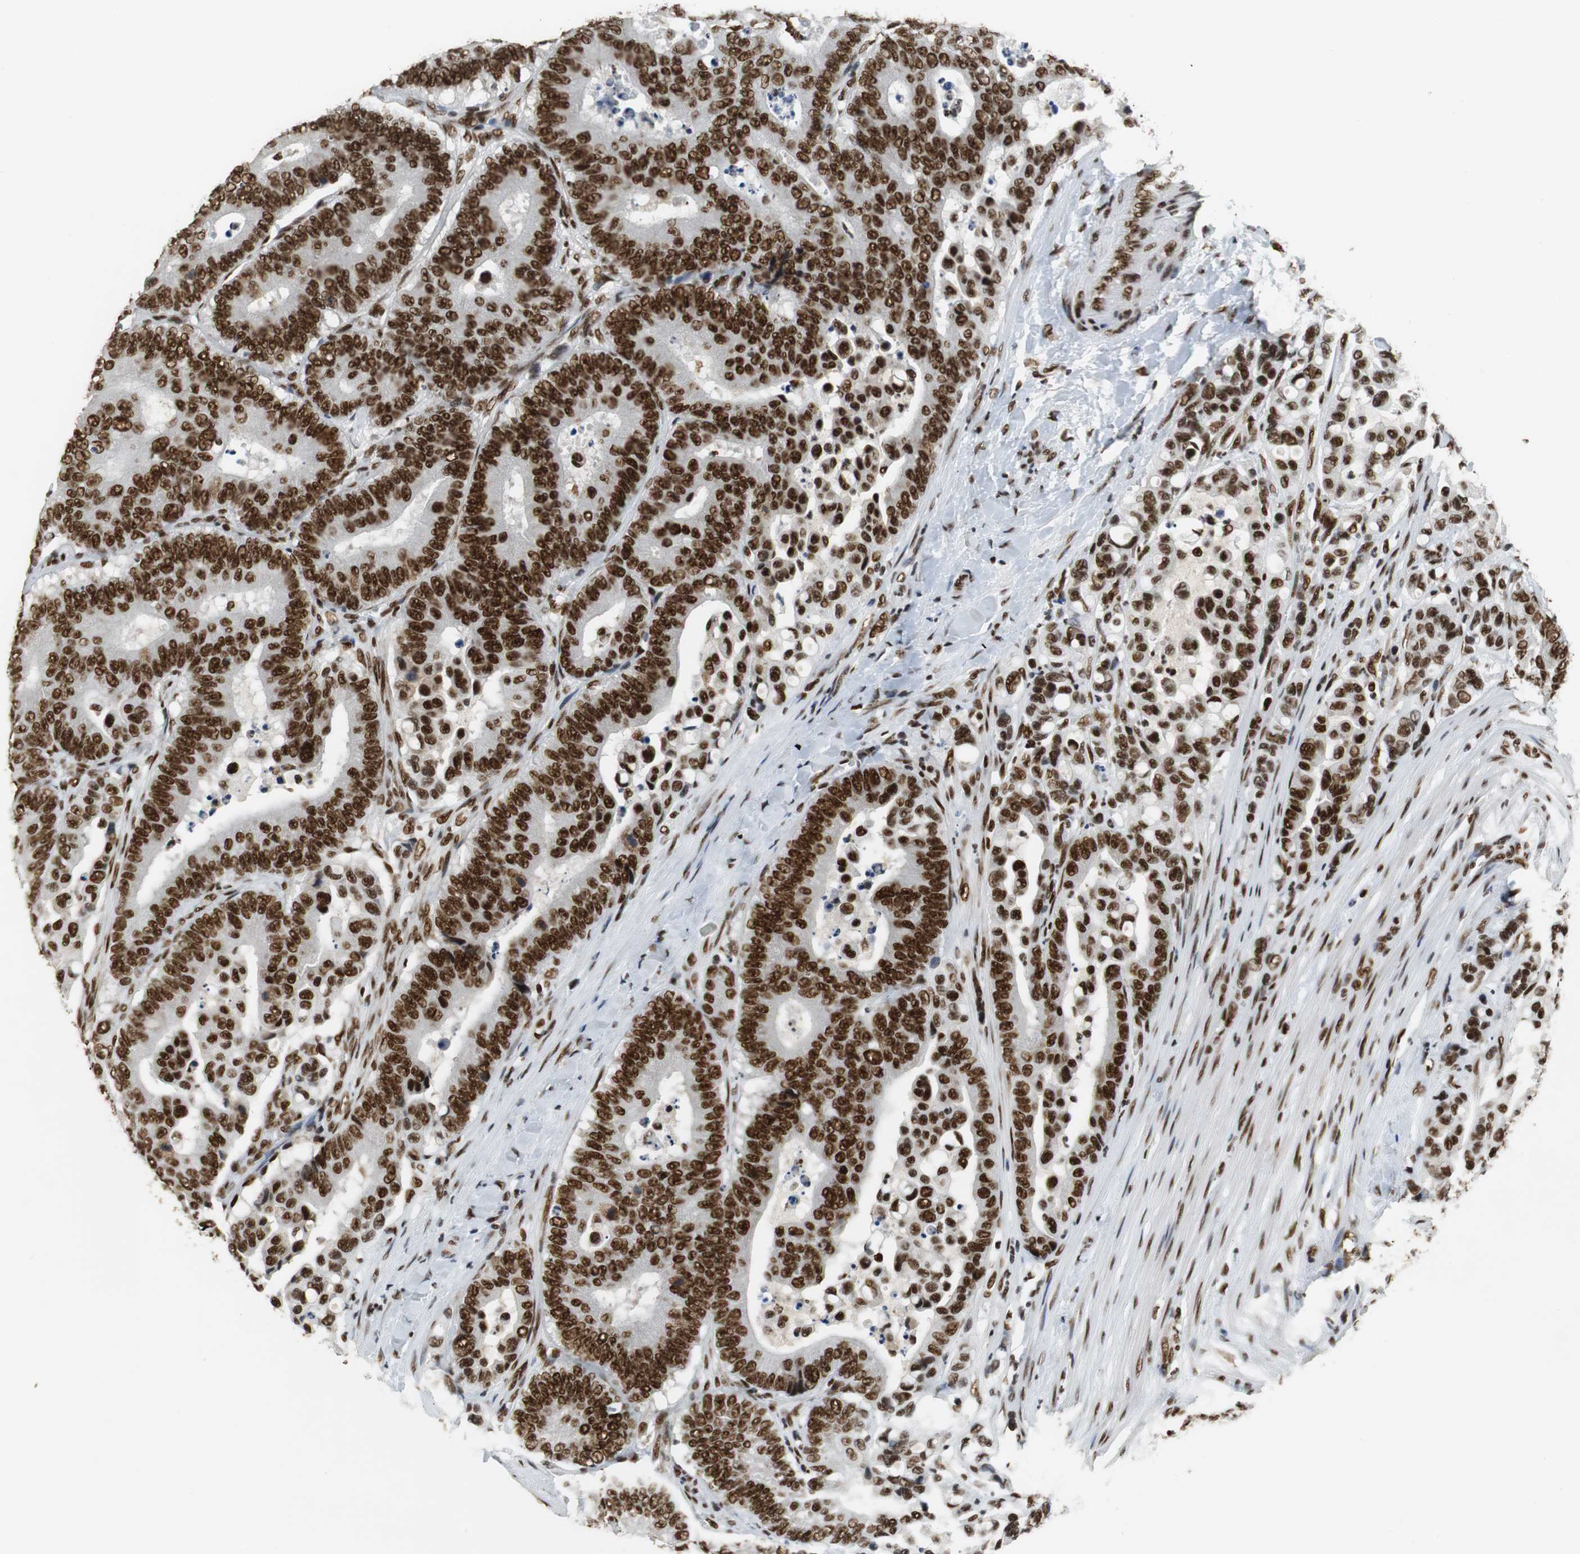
{"staining": {"intensity": "strong", "quantity": ">75%", "location": "nuclear"}, "tissue": "colorectal cancer", "cell_type": "Tumor cells", "image_type": "cancer", "snomed": [{"axis": "morphology", "description": "Normal tissue, NOS"}, {"axis": "morphology", "description": "Adenocarcinoma, NOS"}, {"axis": "topography", "description": "Colon"}], "caption": "Colorectal cancer stained with a brown dye shows strong nuclear positive staining in approximately >75% of tumor cells.", "gene": "PRKDC", "patient": {"sex": "male", "age": 82}}